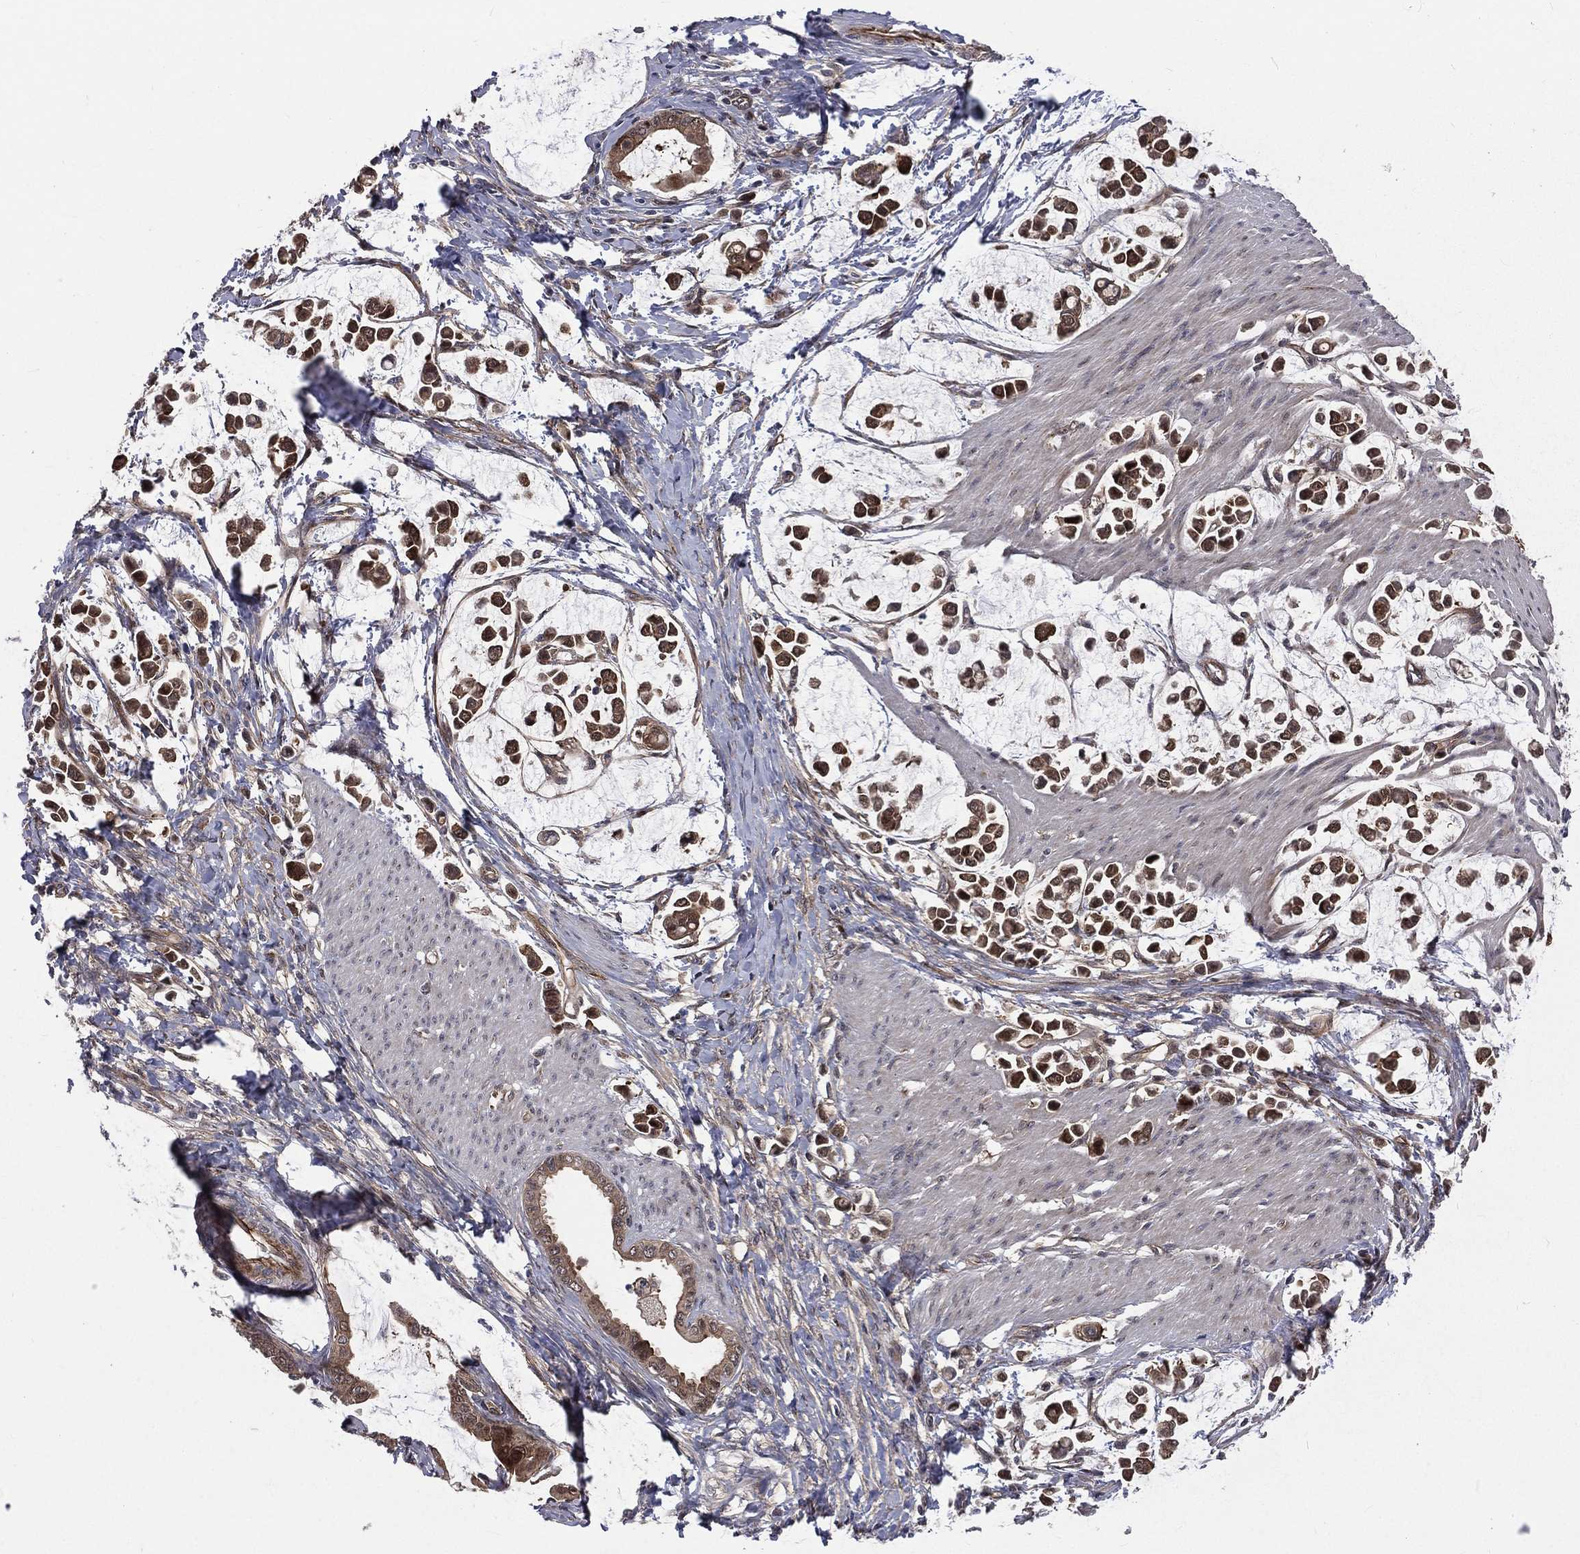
{"staining": {"intensity": "moderate", "quantity": "25%-75%", "location": "cytoplasmic/membranous"}, "tissue": "stomach cancer", "cell_type": "Tumor cells", "image_type": "cancer", "snomed": [{"axis": "morphology", "description": "Adenocarcinoma, NOS"}, {"axis": "topography", "description": "Stomach"}], "caption": "Approximately 25%-75% of tumor cells in stomach adenocarcinoma show moderate cytoplasmic/membranous protein expression as visualized by brown immunohistochemical staining.", "gene": "ARL3", "patient": {"sex": "male", "age": 82}}